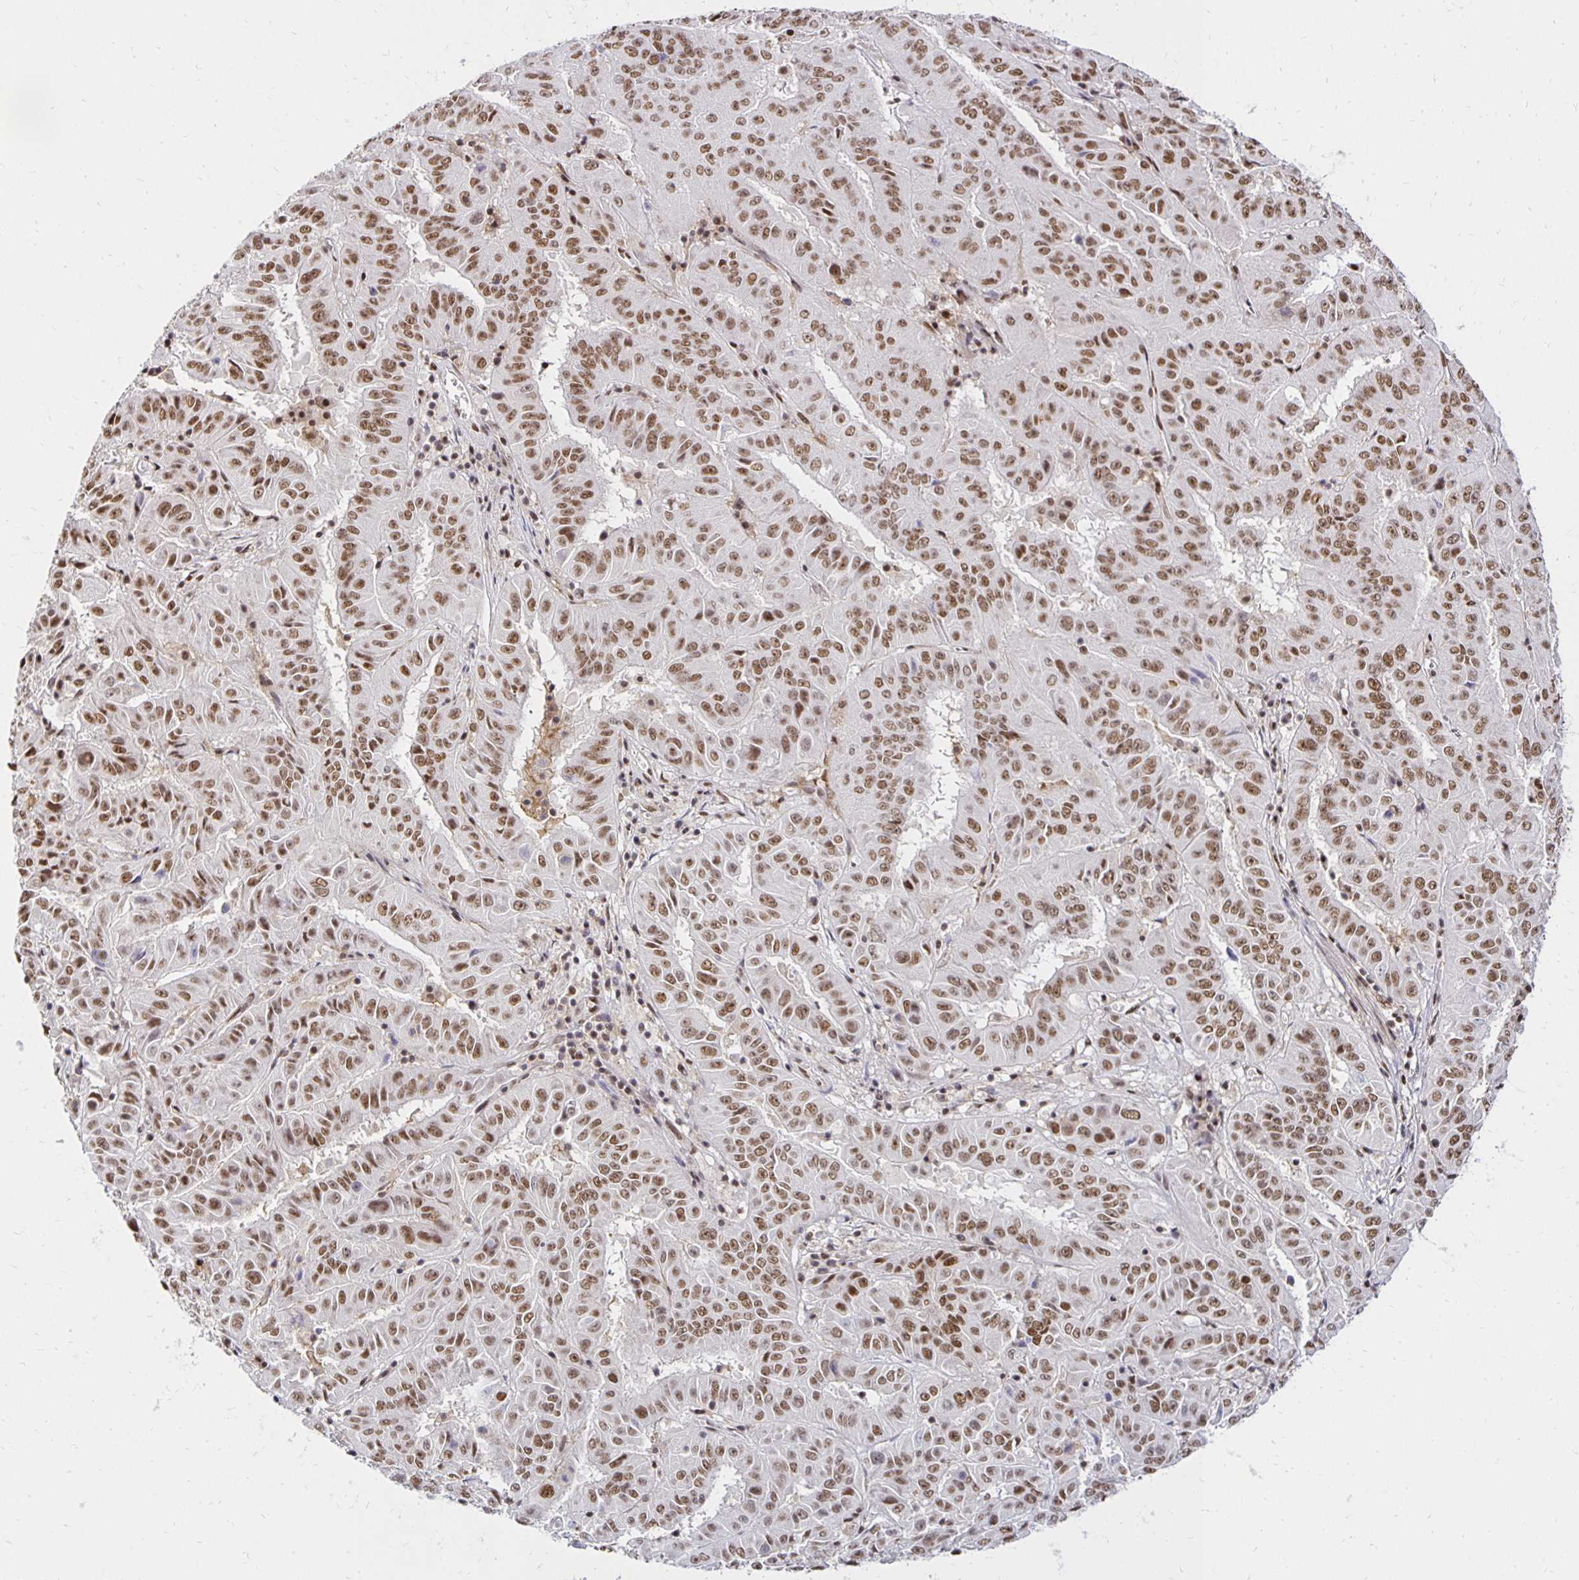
{"staining": {"intensity": "moderate", "quantity": ">75%", "location": "nuclear"}, "tissue": "pancreatic cancer", "cell_type": "Tumor cells", "image_type": "cancer", "snomed": [{"axis": "morphology", "description": "Adenocarcinoma, NOS"}, {"axis": "topography", "description": "Pancreas"}], "caption": "Human pancreatic cancer (adenocarcinoma) stained with a brown dye reveals moderate nuclear positive staining in about >75% of tumor cells.", "gene": "ZNF579", "patient": {"sex": "male", "age": 63}}